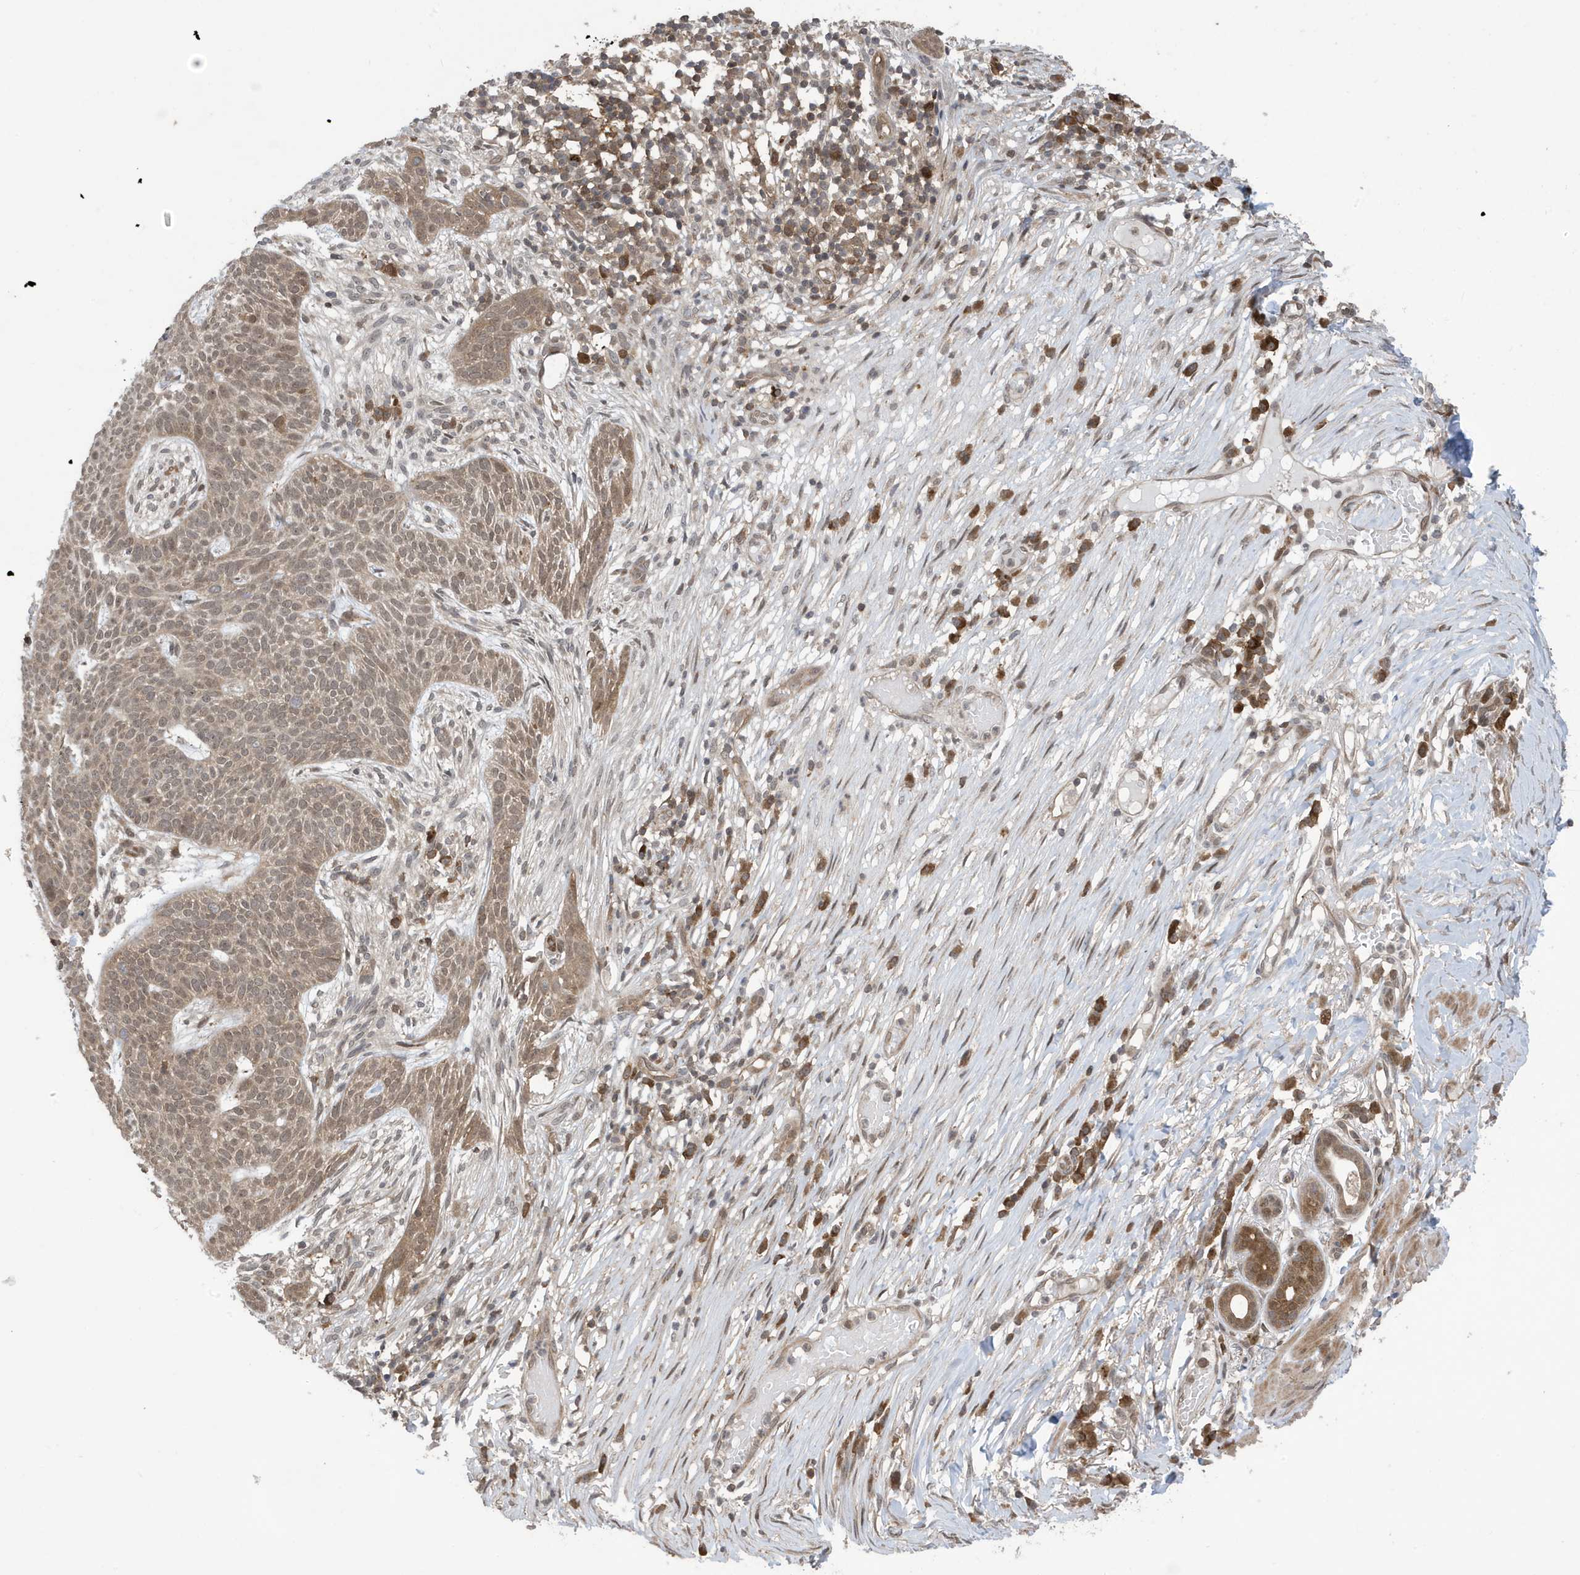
{"staining": {"intensity": "moderate", "quantity": "25%-75%", "location": "cytoplasmic/membranous"}, "tissue": "skin cancer", "cell_type": "Tumor cells", "image_type": "cancer", "snomed": [{"axis": "morphology", "description": "Normal tissue, NOS"}, {"axis": "morphology", "description": "Basal cell carcinoma"}, {"axis": "topography", "description": "Skin"}], "caption": "Skin cancer stained with a brown dye shows moderate cytoplasmic/membranous positive expression in approximately 25%-75% of tumor cells.", "gene": "UBQLN1", "patient": {"sex": "male", "age": 64}}